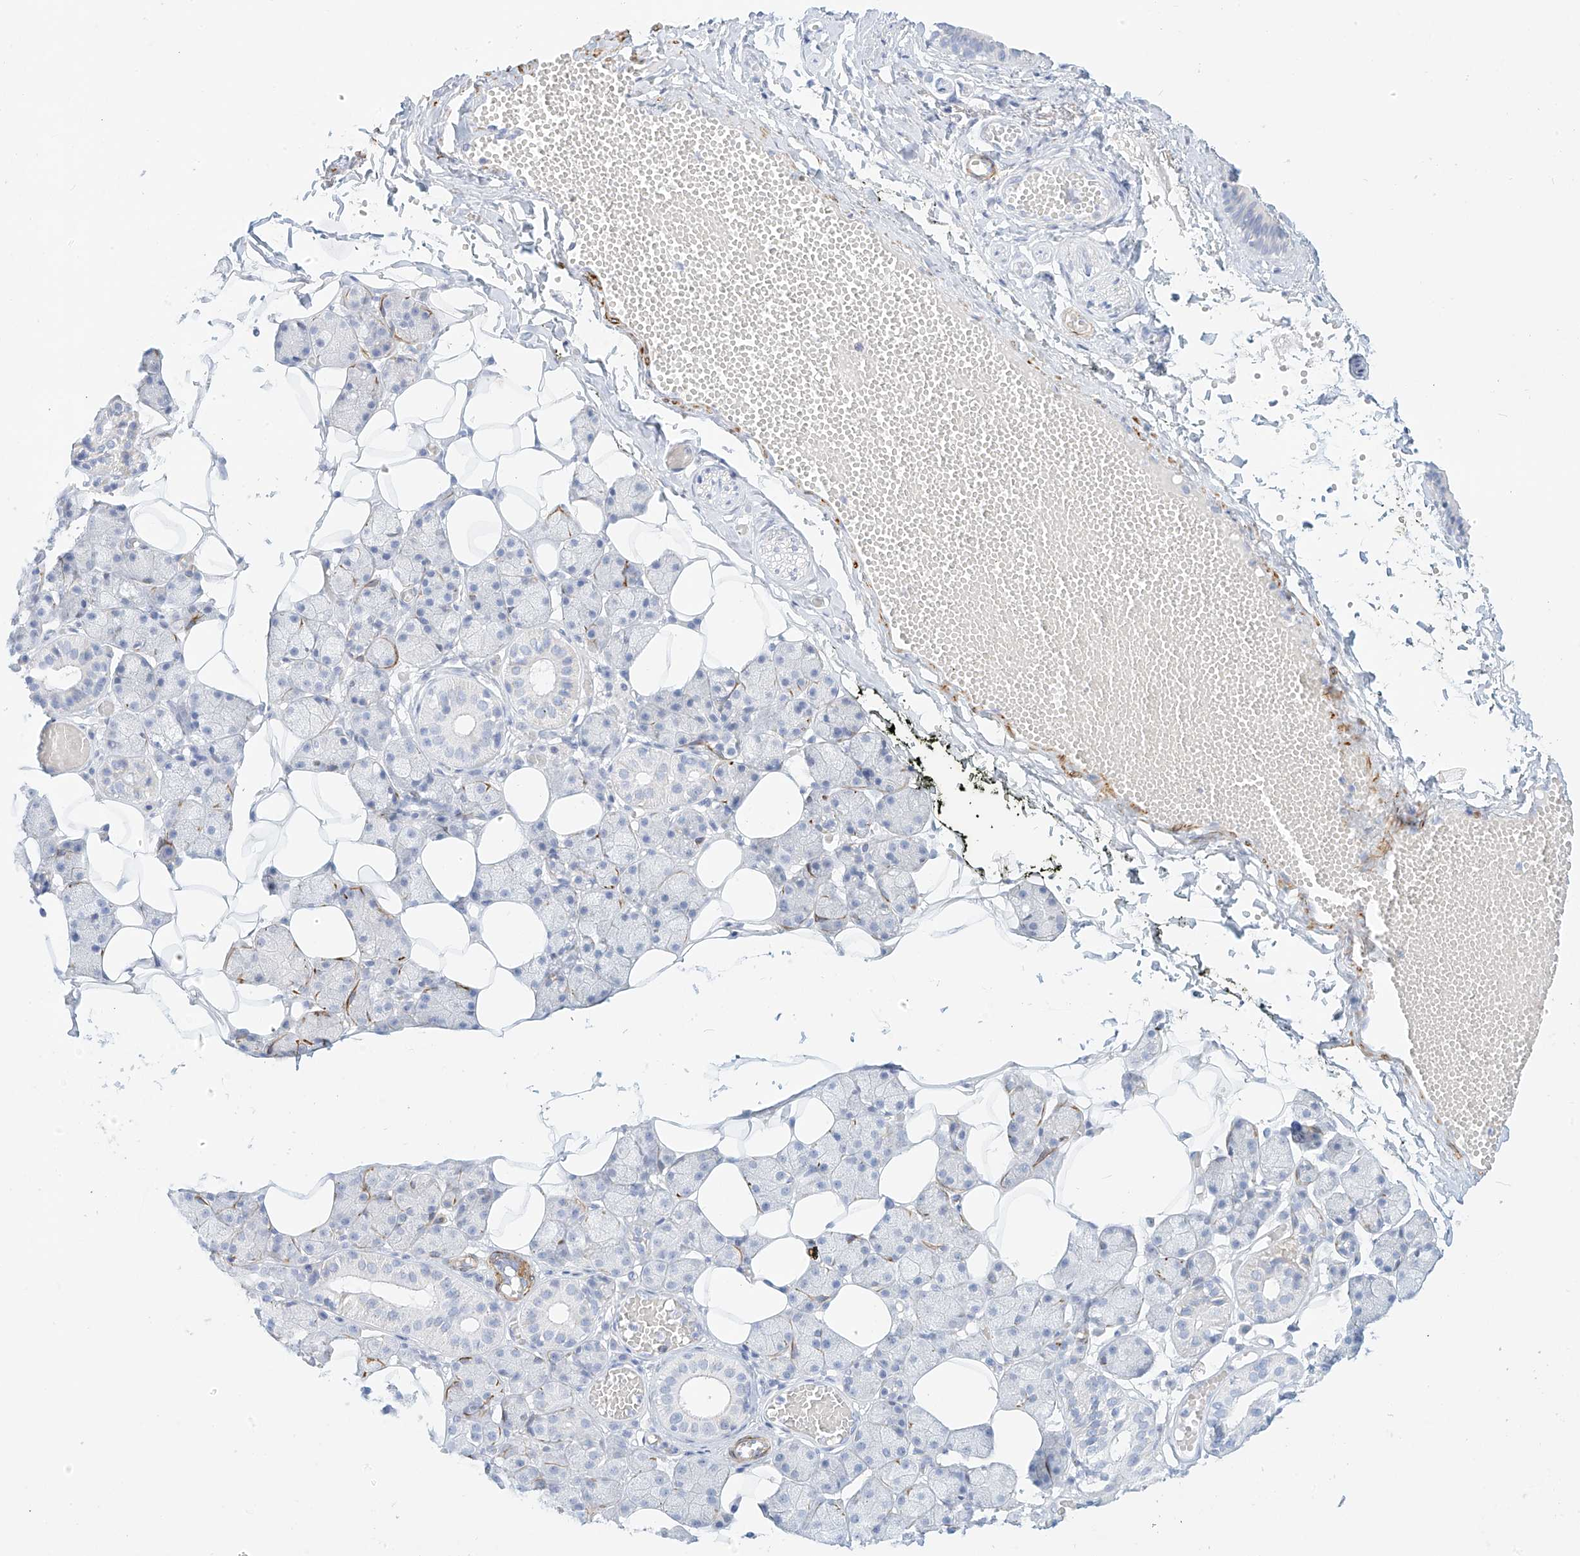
{"staining": {"intensity": "negative", "quantity": "none", "location": "none"}, "tissue": "salivary gland", "cell_type": "Glandular cells", "image_type": "normal", "snomed": [{"axis": "morphology", "description": "Normal tissue, NOS"}, {"axis": "topography", "description": "Salivary gland"}], "caption": "The immunohistochemistry (IHC) image has no significant positivity in glandular cells of salivary gland.", "gene": "ST3GAL5", "patient": {"sex": "female", "age": 33}}